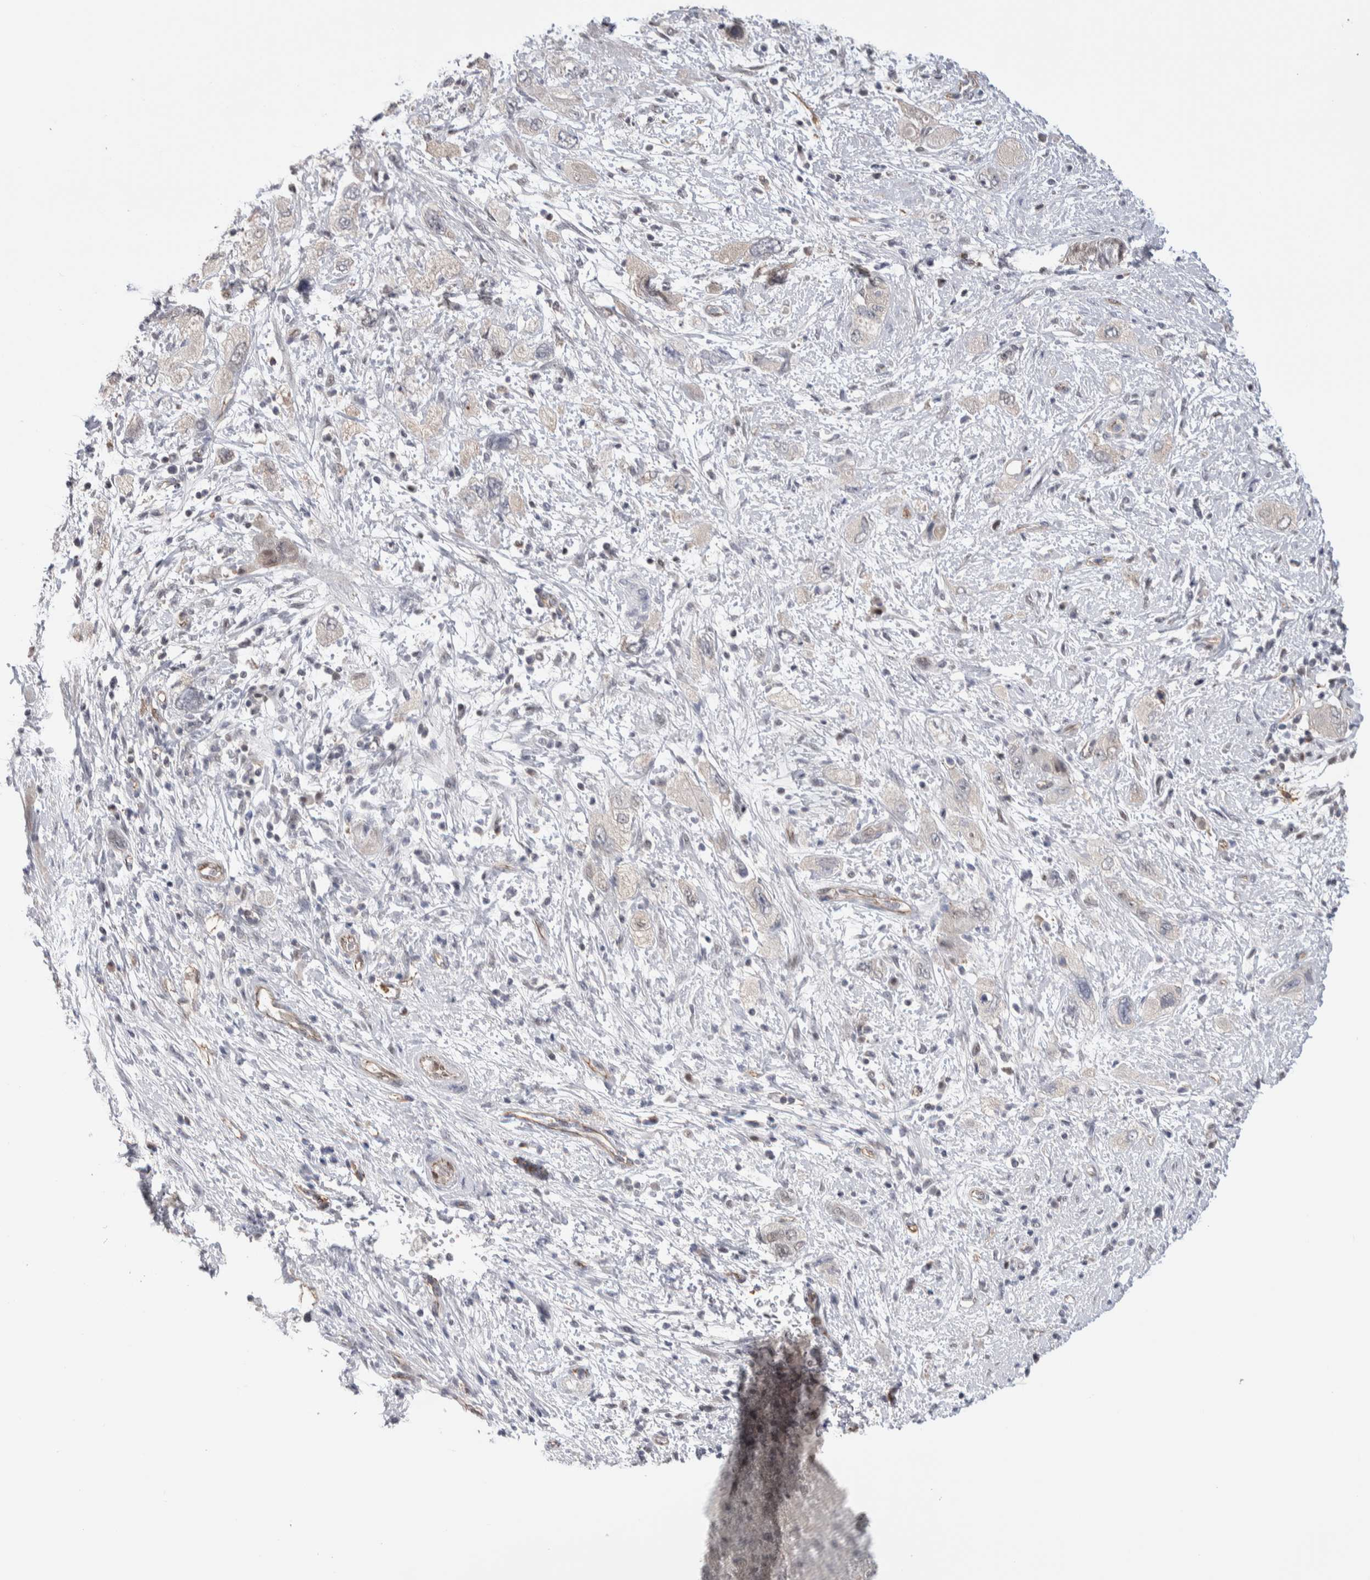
{"staining": {"intensity": "negative", "quantity": "none", "location": "none"}, "tissue": "pancreatic cancer", "cell_type": "Tumor cells", "image_type": "cancer", "snomed": [{"axis": "morphology", "description": "Adenocarcinoma, NOS"}, {"axis": "topography", "description": "Pancreas"}], "caption": "This is a image of IHC staining of pancreatic adenocarcinoma, which shows no staining in tumor cells.", "gene": "ZBTB49", "patient": {"sex": "female", "age": 73}}